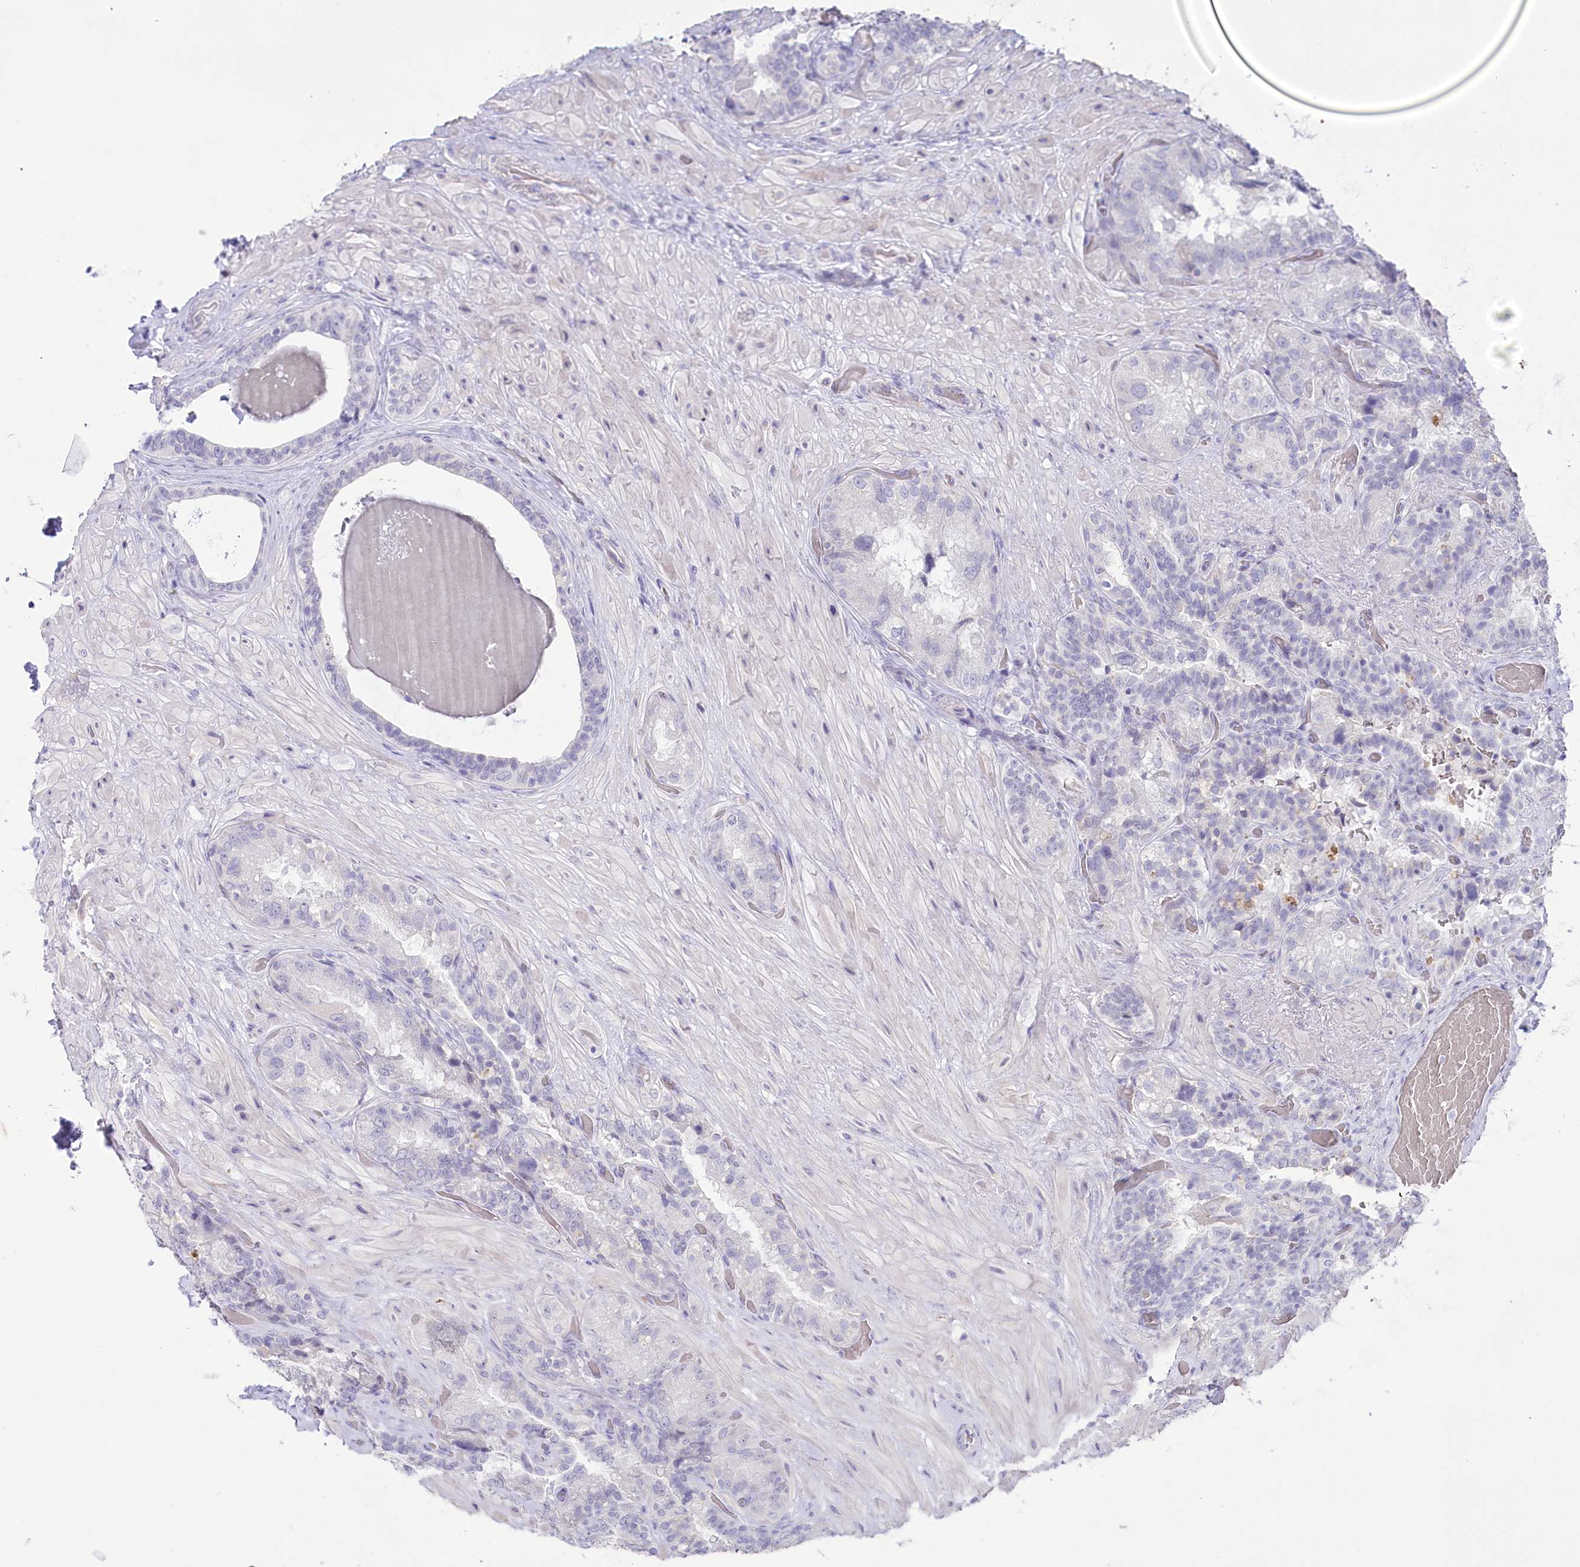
{"staining": {"intensity": "negative", "quantity": "none", "location": "none"}, "tissue": "seminal vesicle", "cell_type": "Glandular cells", "image_type": "normal", "snomed": [{"axis": "morphology", "description": "Normal tissue, NOS"}, {"axis": "topography", "description": "Prostate and seminal vesicle, NOS"}, {"axis": "topography", "description": "Prostate"}, {"axis": "topography", "description": "Seminal veicle"}], "caption": "Histopathology image shows no protein staining in glandular cells of unremarkable seminal vesicle. The staining is performed using DAB brown chromogen with nuclei counter-stained in using hematoxylin.", "gene": "MYOZ1", "patient": {"sex": "male", "age": 67}}